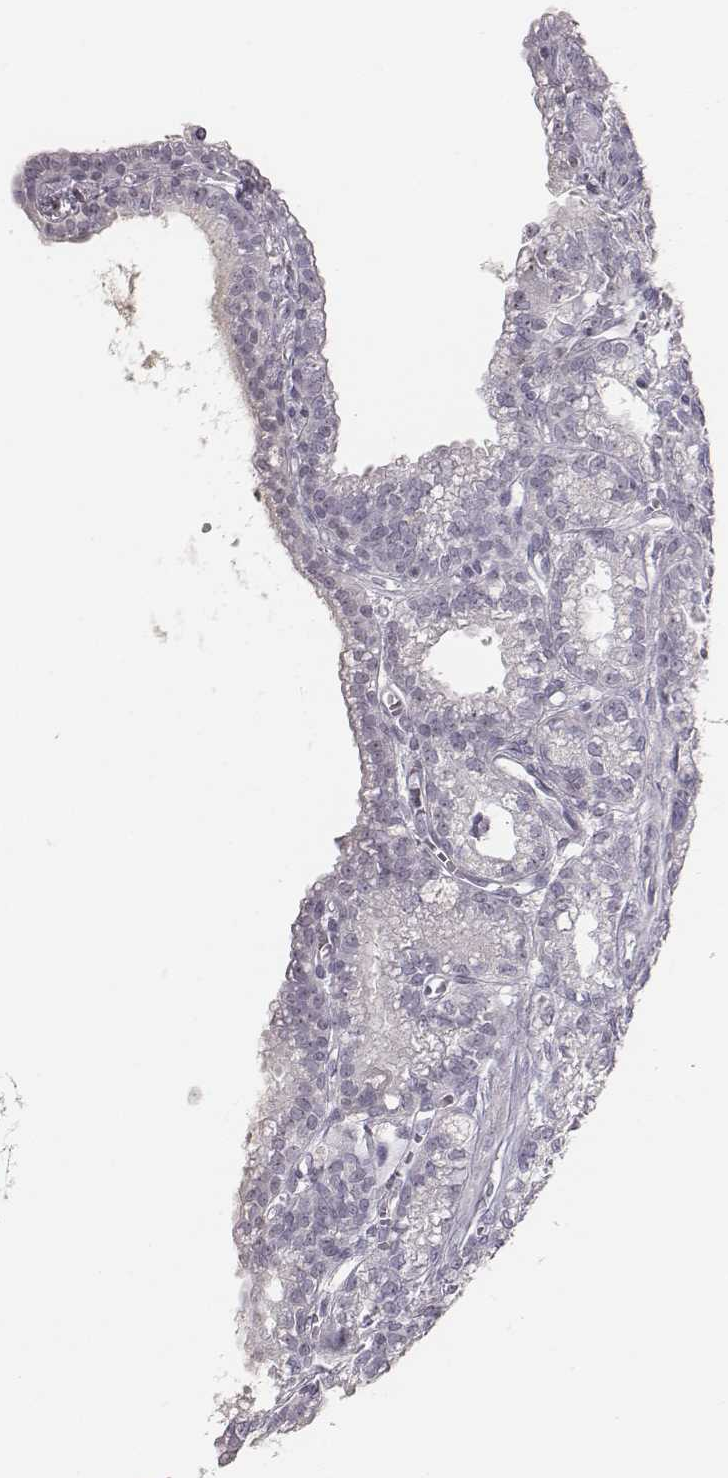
{"staining": {"intensity": "weak", "quantity": "<25%", "location": "nuclear"}, "tissue": "seminal vesicle", "cell_type": "Glandular cells", "image_type": "normal", "snomed": [{"axis": "morphology", "description": "Normal tissue, NOS"}, {"axis": "morphology", "description": "Urothelial carcinoma, NOS"}, {"axis": "topography", "description": "Urinary bladder"}, {"axis": "topography", "description": "Seminal veicle"}], "caption": "Image shows no significant protein expression in glandular cells of benign seminal vesicle.", "gene": "NIFK", "patient": {"sex": "male", "age": 76}}